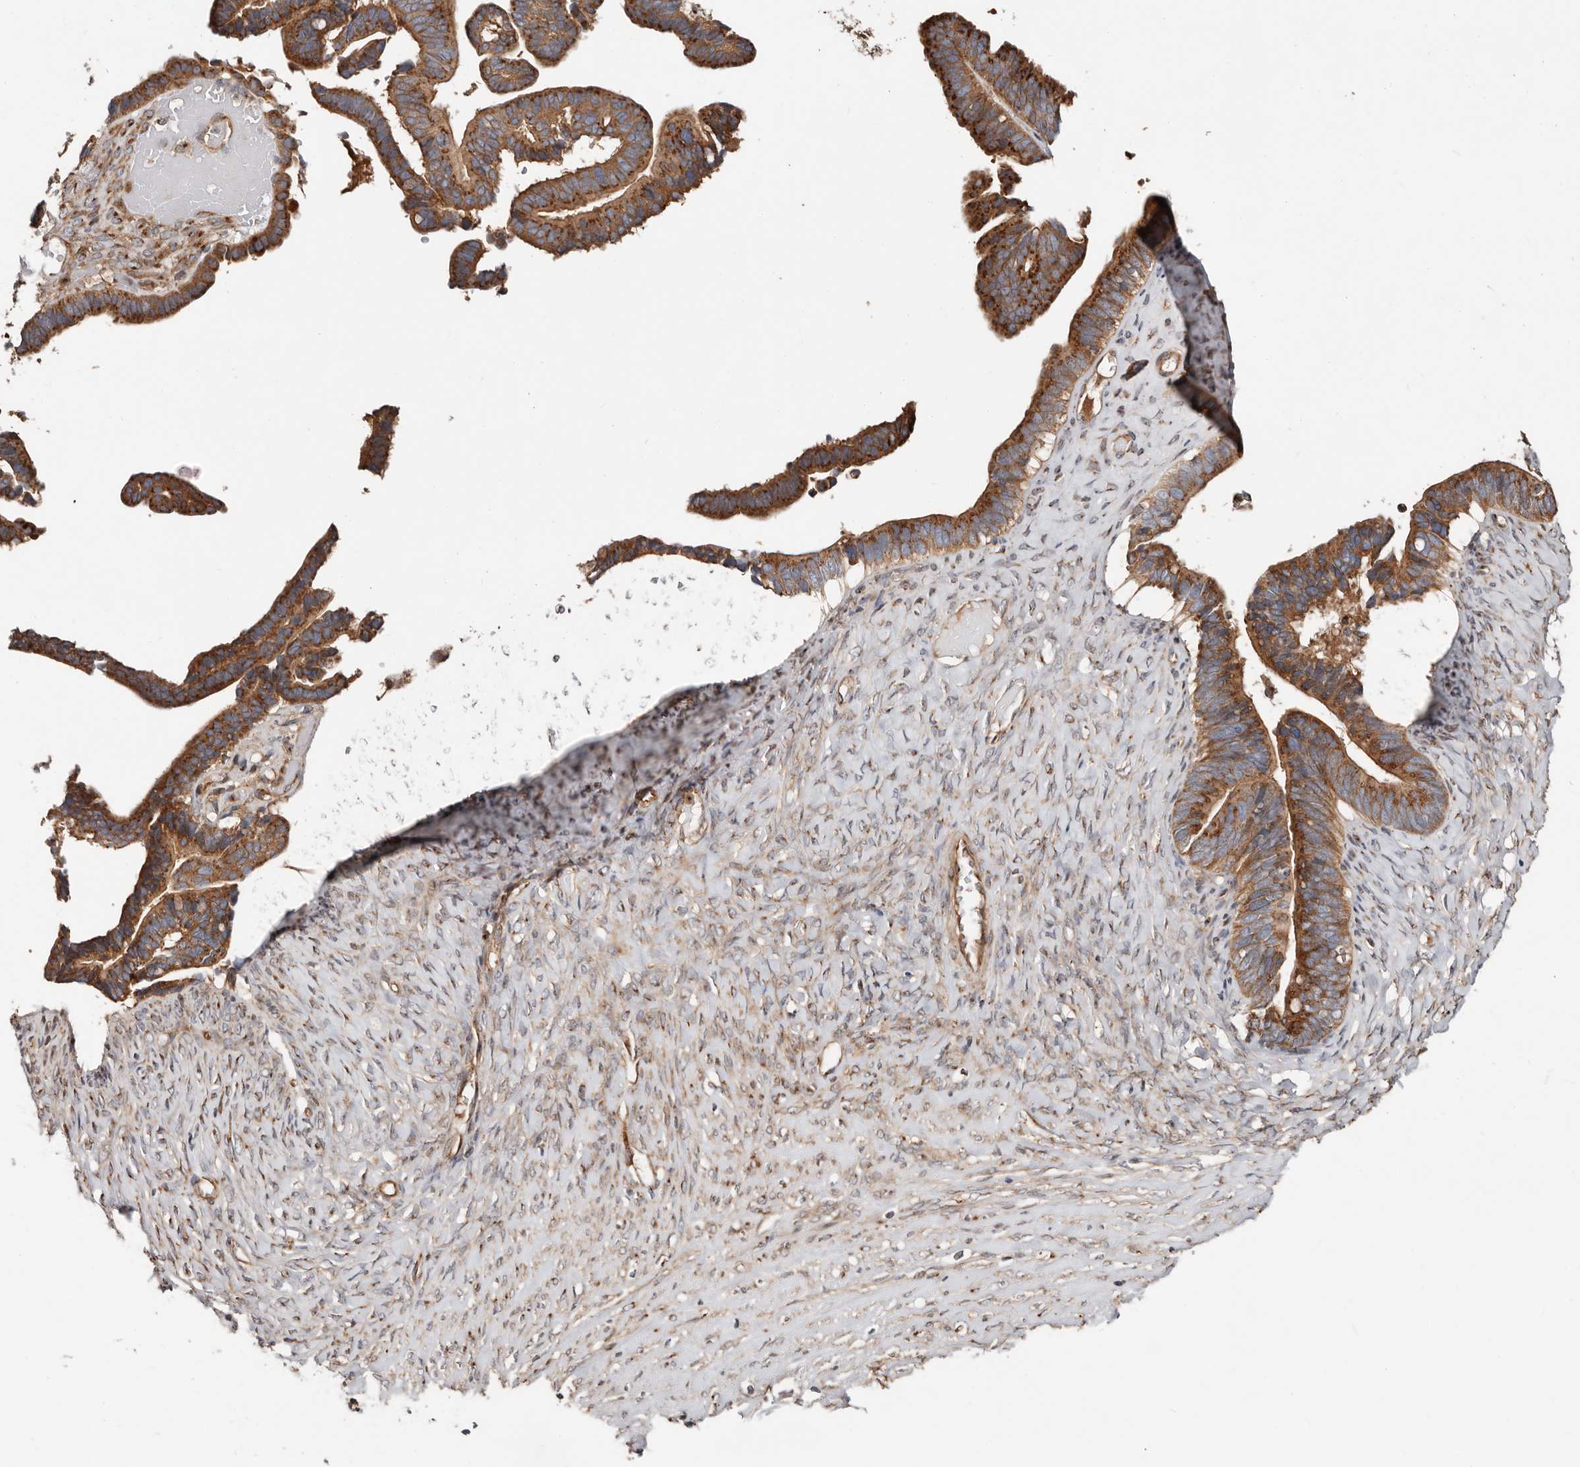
{"staining": {"intensity": "strong", "quantity": ">75%", "location": "cytoplasmic/membranous"}, "tissue": "ovarian cancer", "cell_type": "Tumor cells", "image_type": "cancer", "snomed": [{"axis": "morphology", "description": "Cystadenocarcinoma, serous, NOS"}, {"axis": "topography", "description": "Ovary"}], "caption": "A high-resolution photomicrograph shows IHC staining of ovarian cancer (serous cystadenocarcinoma), which exhibits strong cytoplasmic/membranous positivity in approximately >75% of tumor cells.", "gene": "COG1", "patient": {"sex": "female", "age": 56}}